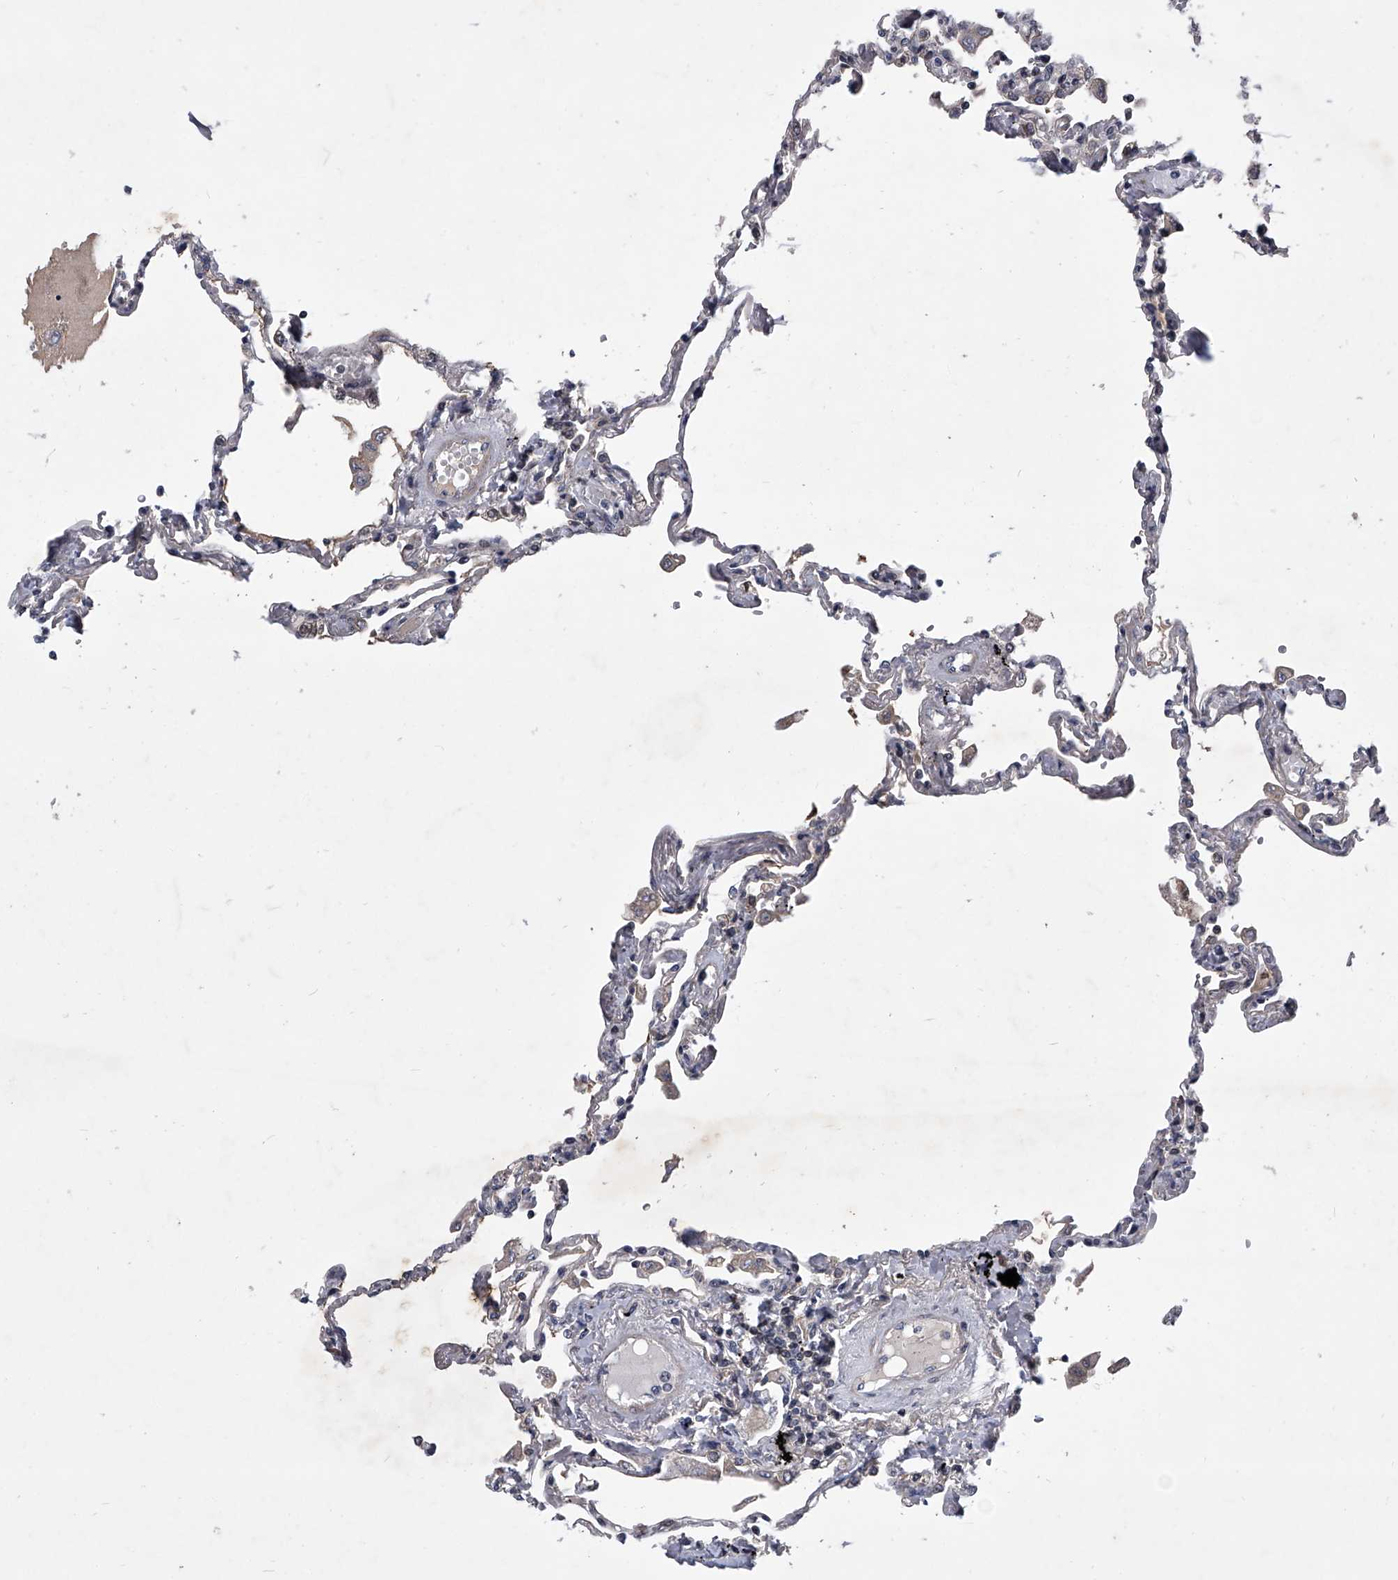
{"staining": {"intensity": "negative", "quantity": "none", "location": "none"}, "tissue": "lung", "cell_type": "Alveolar cells", "image_type": "normal", "snomed": [{"axis": "morphology", "description": "Normal tissue, NOS"}, {"axis": "topography", "description": "Lung"}], "caption": "This image is of unremarkable lung stained with IHC to label a protein in brown with the nuclei are counter-stained blue. There is no expression in alveolar cells.", "gene": "ZNF76", "patient": {"sex": "female", "age": 67}}